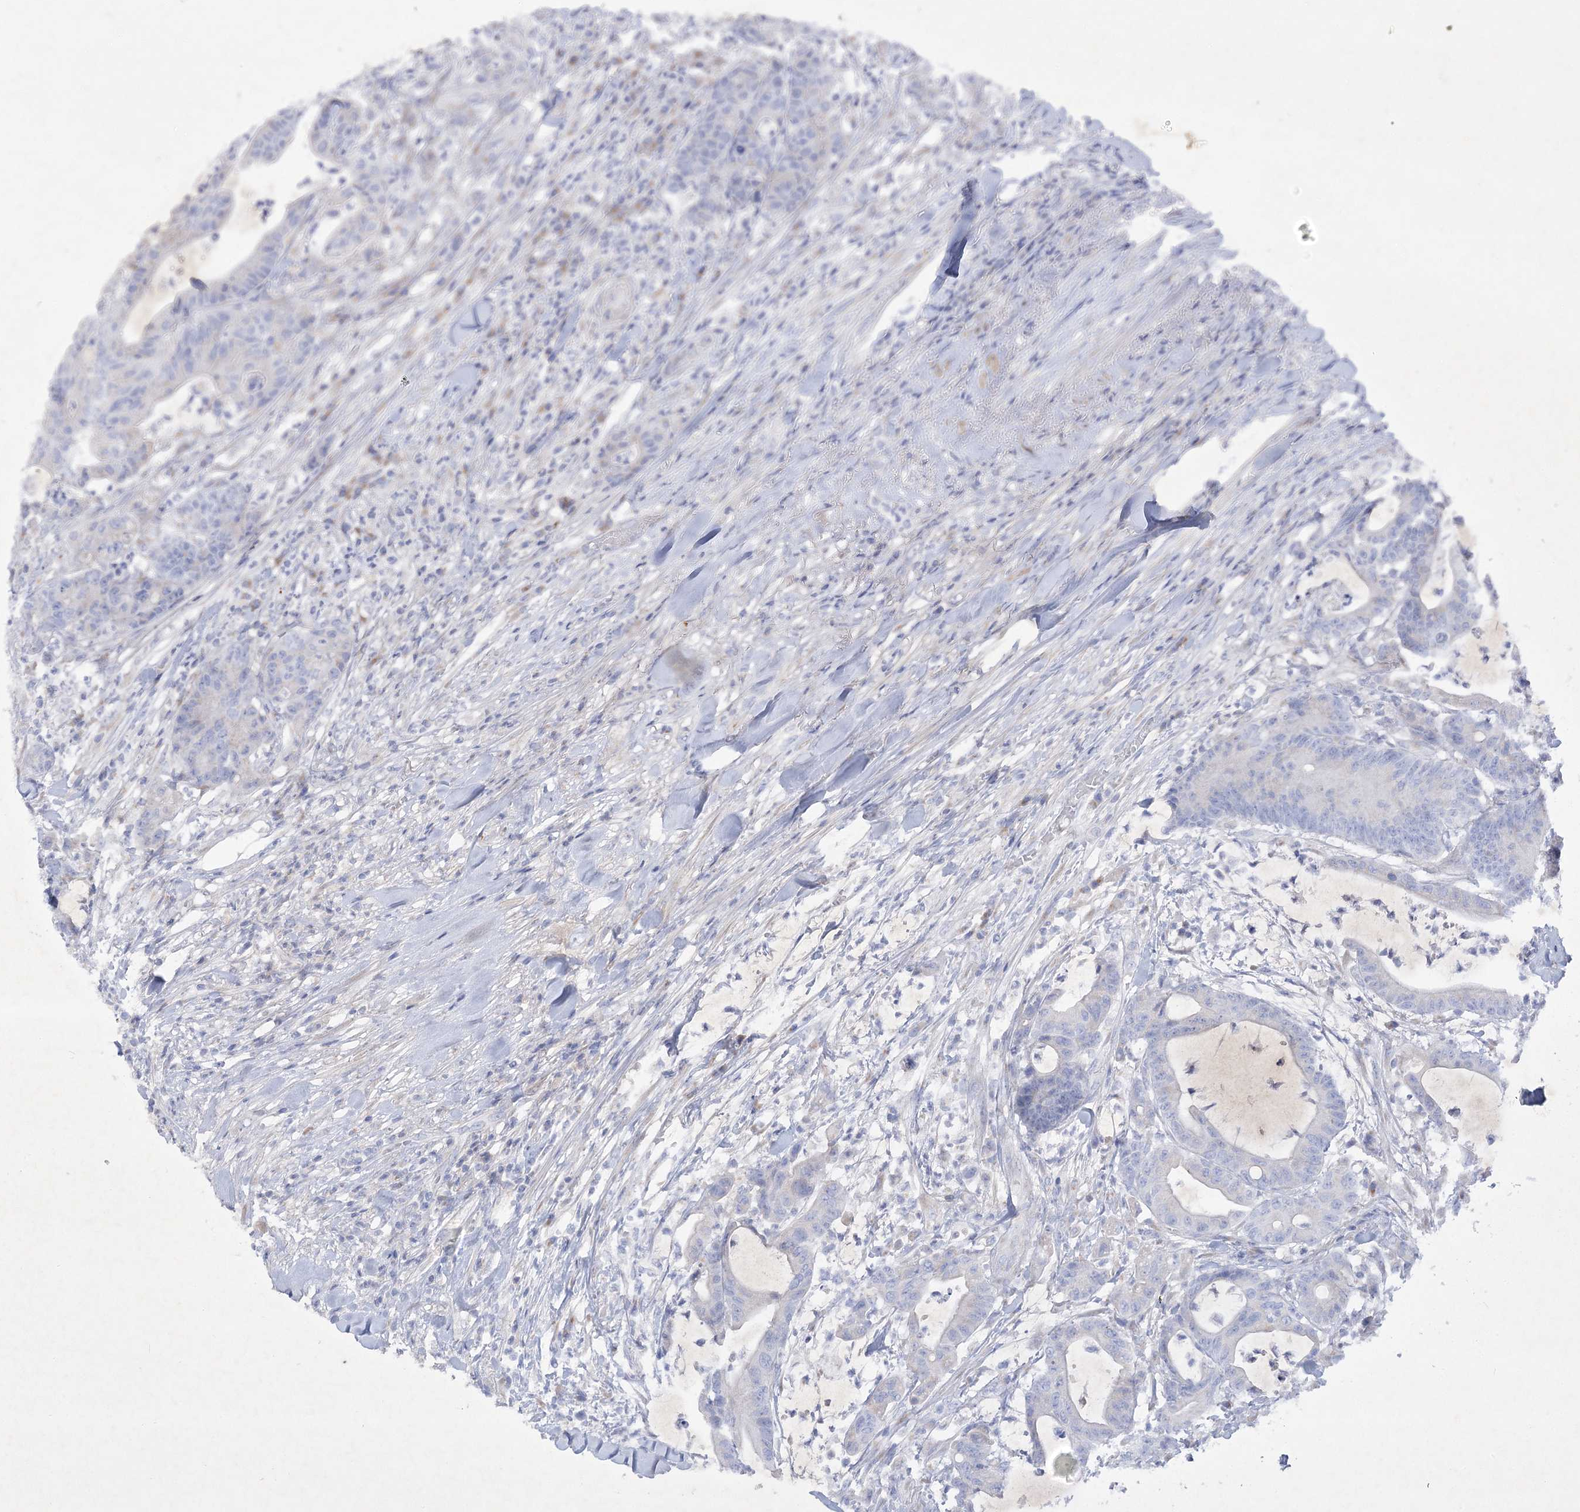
{"staining": {"intensity": "weak", "quantity": "25%-75%", "location": "cytoplasmic/membranous"}, "tissue": "colorectal cancer", "cell_type": "Tumor cells", "image_type": "cancer", "snomed": [{"axis": "morphology", "description": "Adenocarcinoma, NOS"}, {"axis": "topography", "description": "Colon"}], "caption": "A micrograph of human adenocarcinoma (colorectal) stained for a protein demonstrates weak cytoplasmic/membranous brown staining in tumor cells.", "gene": "GBF1", "patient": {"sex": "female", "age": 84}}